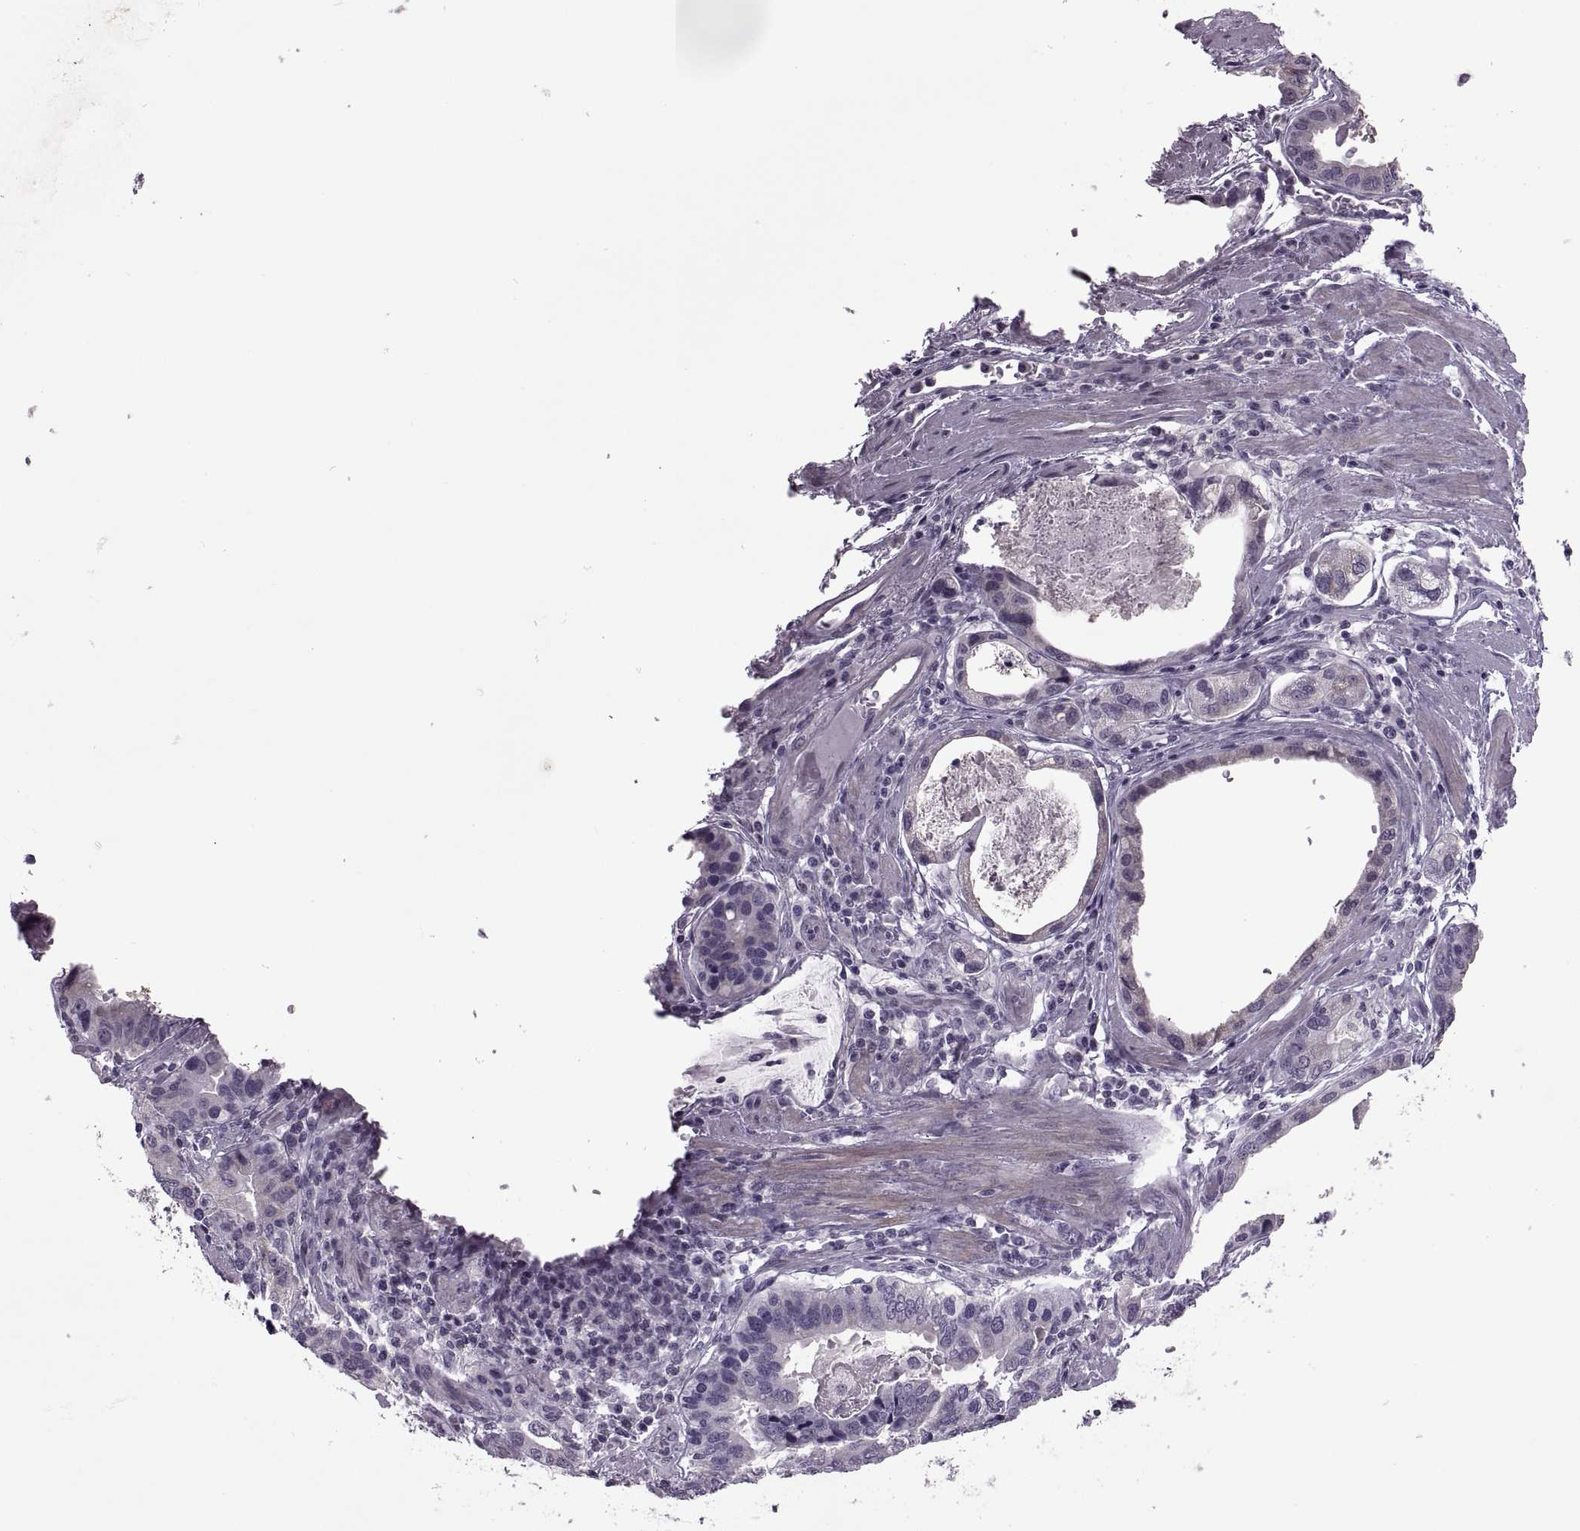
{"staining": {"intensity": "negative", "quantity": "none", "location": "none"}, "tissue": "stomach cancer", "cell_type": "Tumor cells", "image_type": "cancer", "snomed": [{"axis": "morphology", "description": "Adenocarcinoma, NOS"}, {"axis": "topography", "description": "Stomach, lower"}], "caption": "The immunohistochemistry (IHC) micrograph has no significant staining in tumor cells of stomach cancer tissue. (Stains: DAB IHC with hematoxylin counter stain, Microscopy: brightfield microscopy at high magnification).", "gene": "ODF3", "patient": {"sex": "female", "age": 76}}